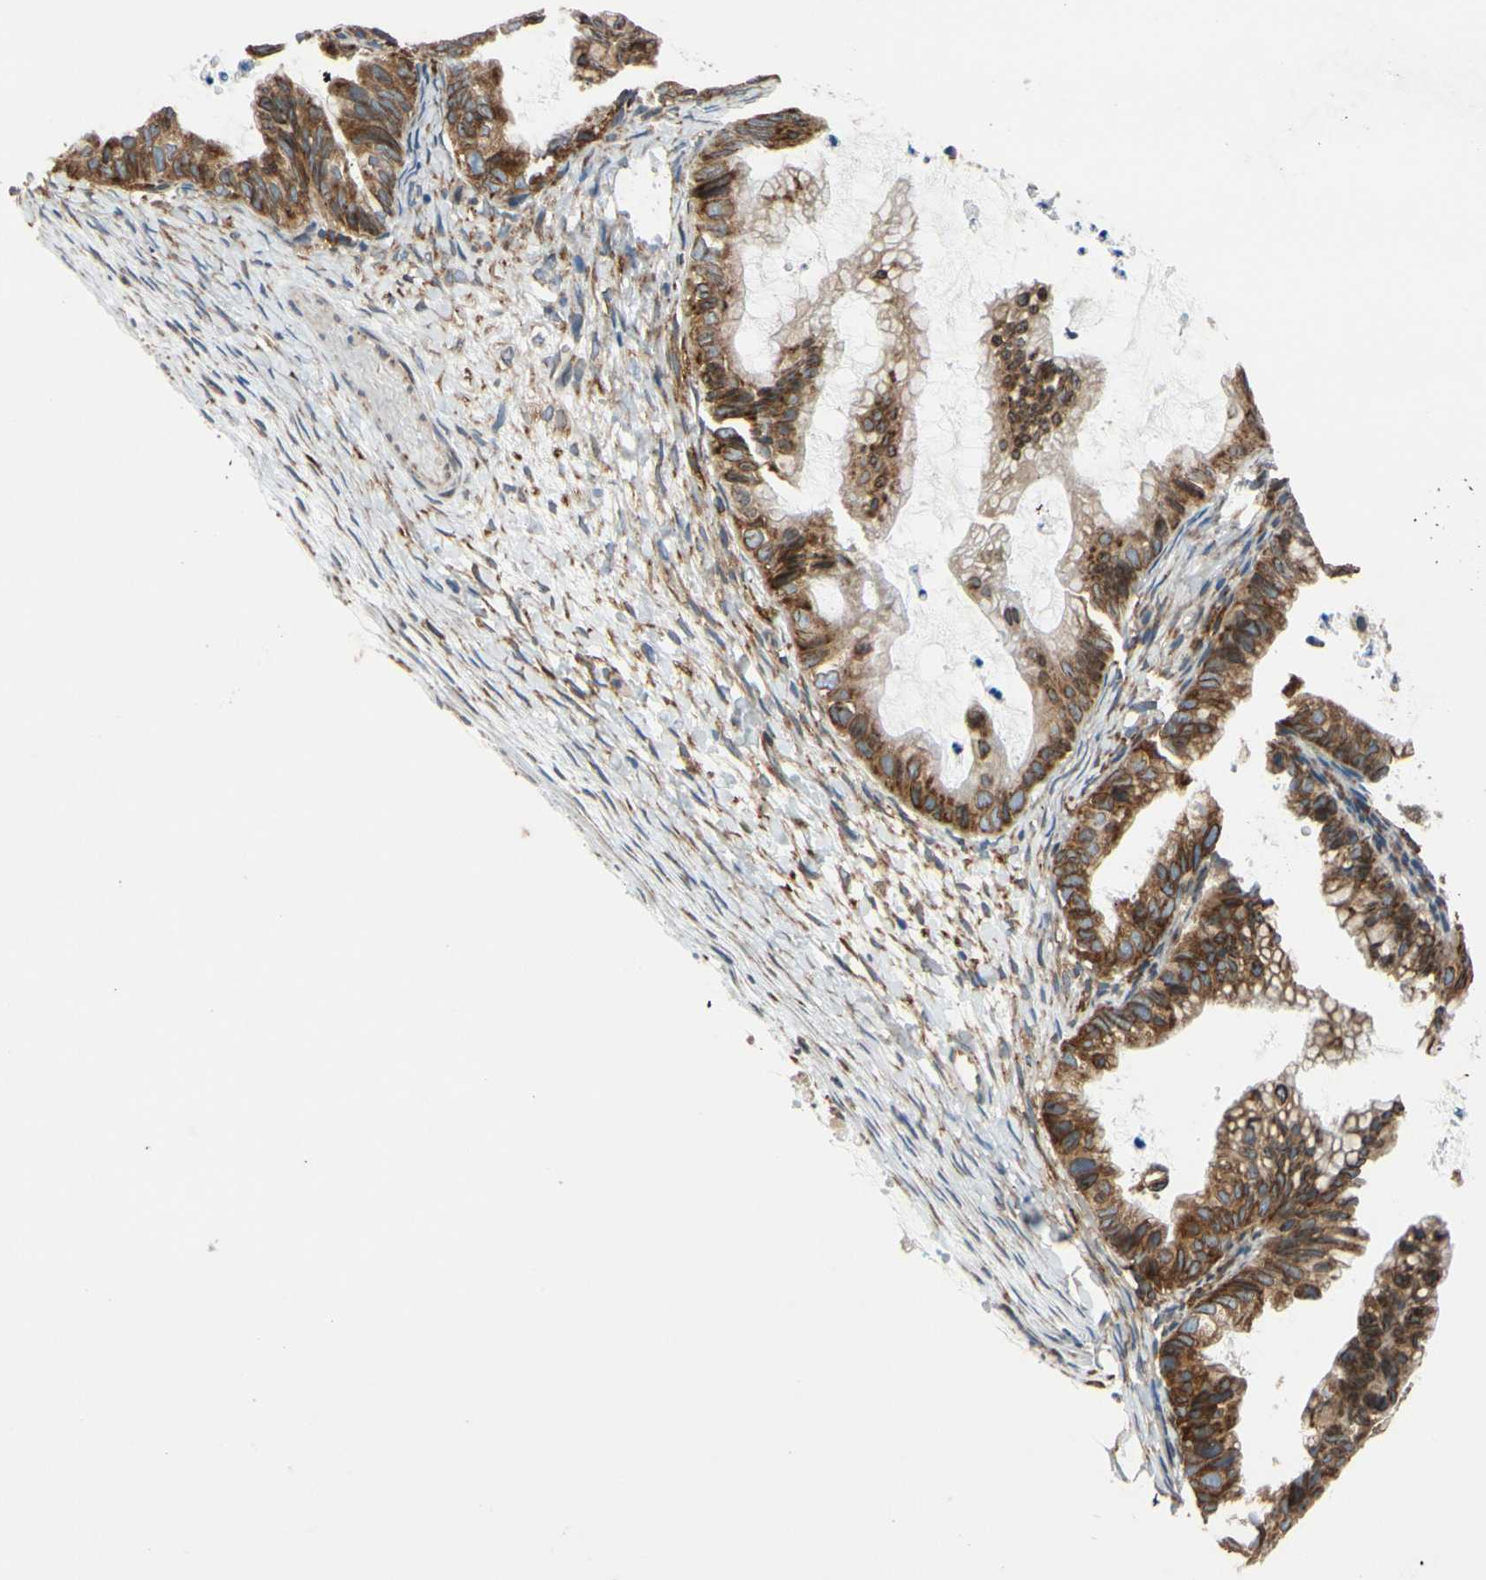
{"staining": {"intensity": "strong", "quantity": ">75%", "location": "cytoplasmic/membranous"}, "tissue": "ovarian cancer", "cell_type": "Tumor cells", "image_type": "cancer", "snomed": [{"axis": "morphology", "description": "Cystadenocarcinoma, mucinous, NOS"}, {"axis": "topography", "description": "Ovary"}], "caption": "Ovarian mucinous cystadenocarcinoma stained with a protein marker displays strong staining in tumor cells.", "gene": "RPN2", "patient": {"sex": "female", "age": 36}}